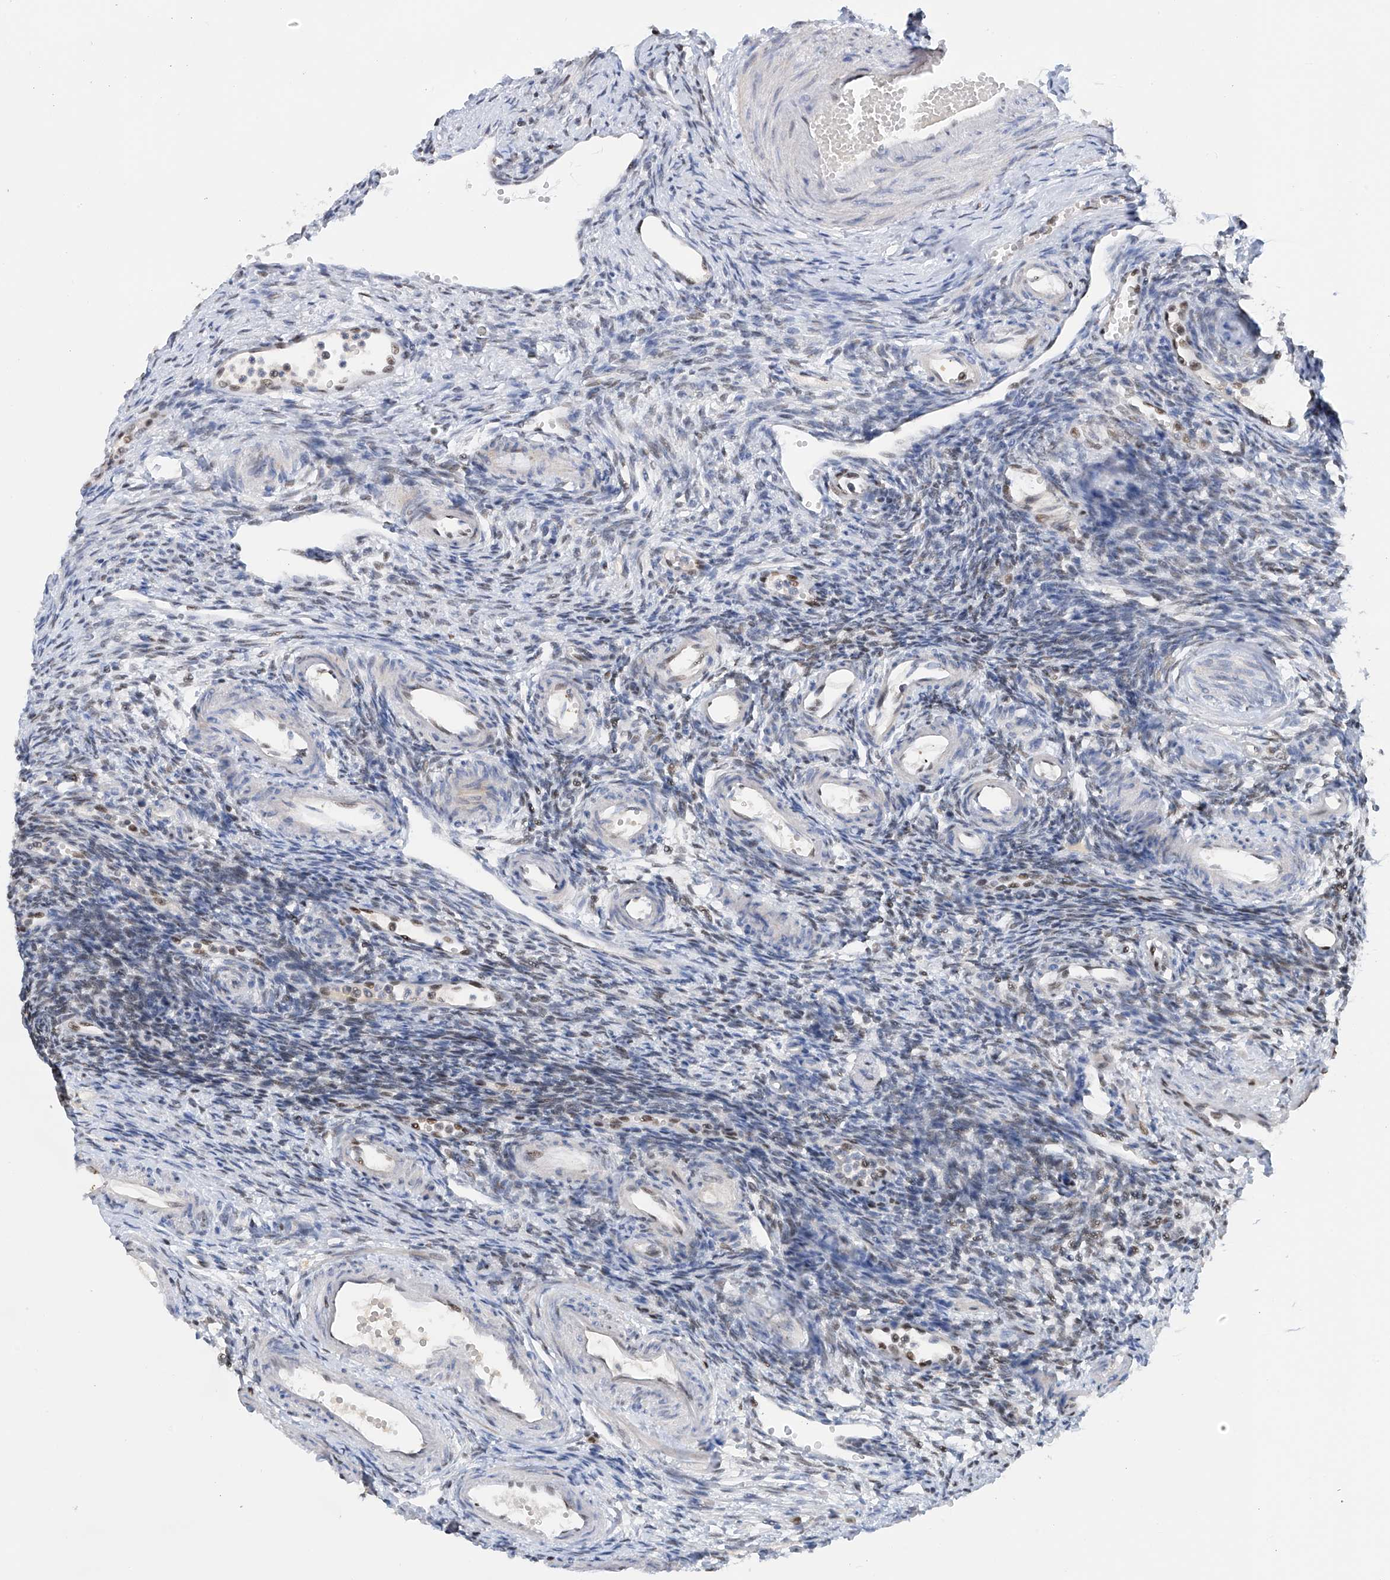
{"staining": {"intensity": "weak", "quantity": "<25%", "location": "nuclear"}, "tissue": "ovary", "cell_type": "Ovarian stroma cells", "image_type": "normal", "snomed": [{"axis": "morphology", "description": "Normal tissue, NOS"}, {"axis": "morphology", "description": "Cyst, NOS"}, {"axis": "topography", "description": "Ovary"}], "caption": "A high-resolution image shows immunohistochemistry (IHC) staining of benign ovary, which exhibits no significant positivity in ovarian stroma cells.", "gene": "PMM1", "patient": {"sex": "female", "age": 33}}